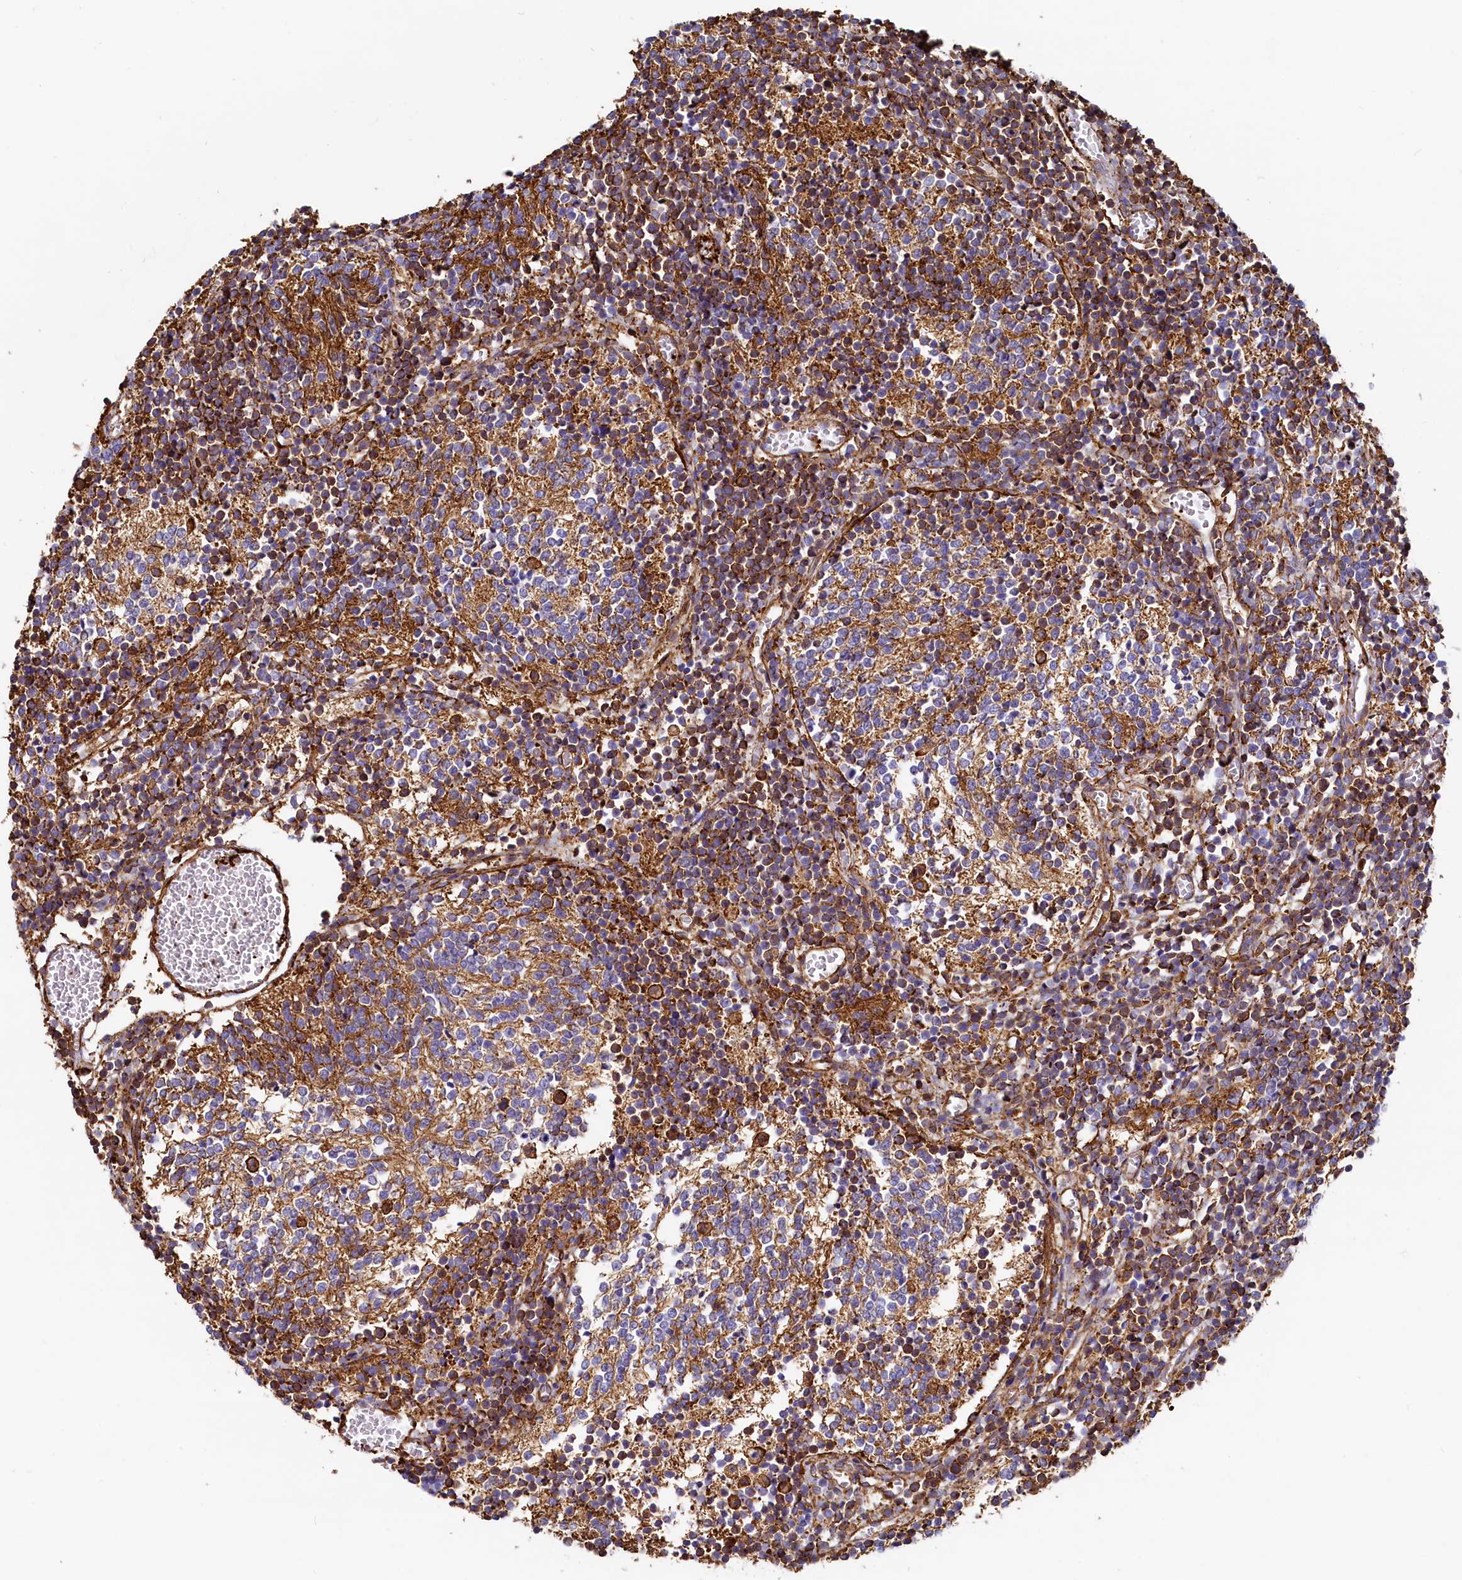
{"staining": {"intensity": "moderate", "quantity": "25%-75%", "location": "cytoplasmic/membranous"}, "tissue": "glioma", "cell_type": "Tumor cells", "image_type": "cancer", "snomed": [{"axis": "morphology", "description": "Glioma, malignant, Low grade"}, {"axis": "topography", "description": "Brain"}], "caption": "Moderate cytoplasmic/membranous expression is identified in about 25%-75% of tumor cells in glioma.", "gene": "THBS1", "patient": {"sex": "female", "age": 1}}